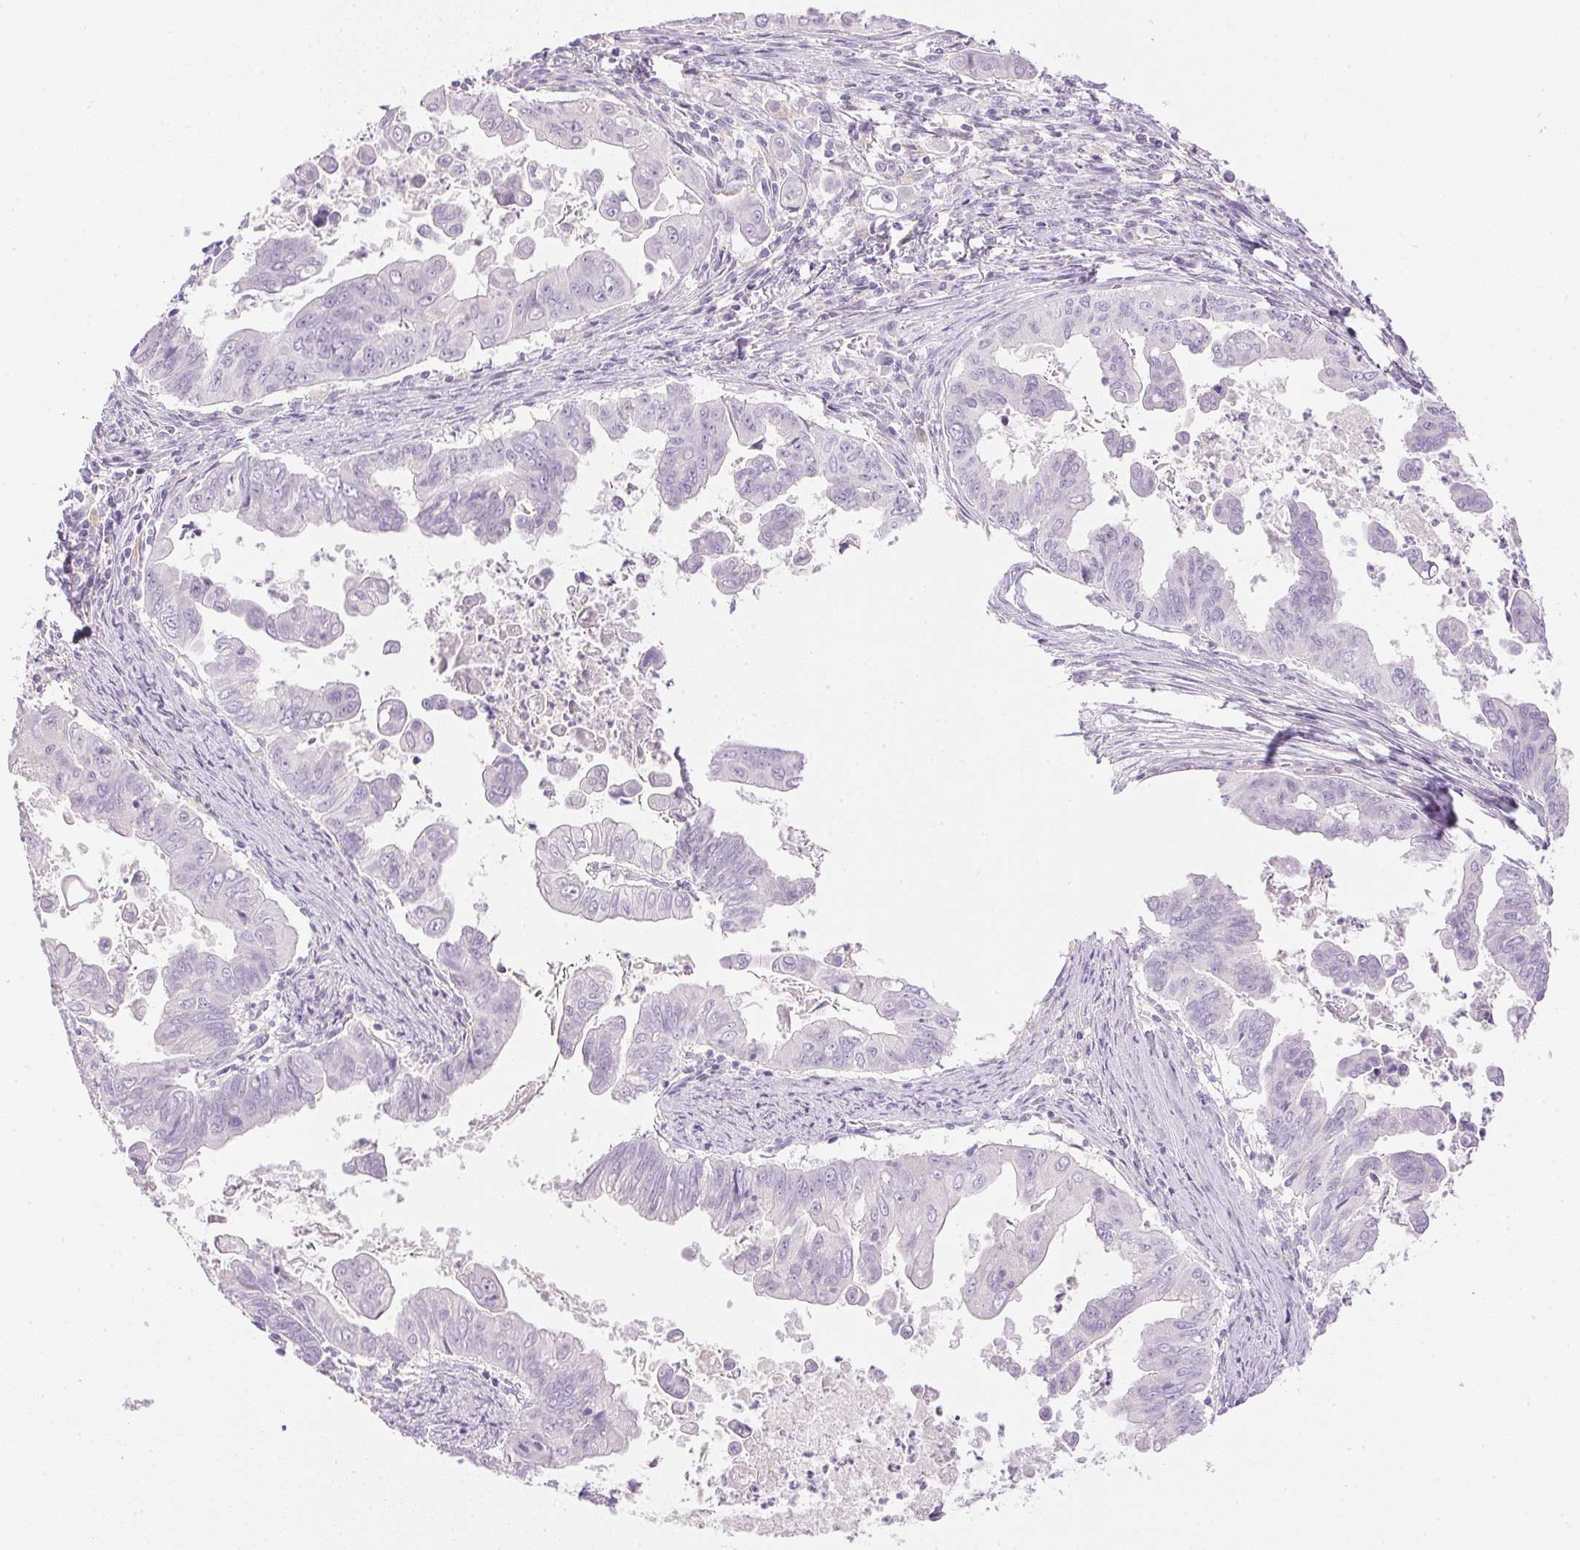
{"staining": {"intensity": "negative", "quantity": "none", "location": "none"}, "tissue": "stomach cancer", "cell_type": "Tumor cells", "image_type": "cancer", "snomed": [{"axis": "morphology", "description": "Adenocarcinoma, NOS"}, {"axis": "topography", "description": "Stomach, upper"}], "caption": "Immunohistochemistry (IHC) of stomach cancer (adenocarcinoma) reveals no expression in tumor cells.", "gene": "ATP6V1G3", "patient": {"sex": "male", "age": 80}}